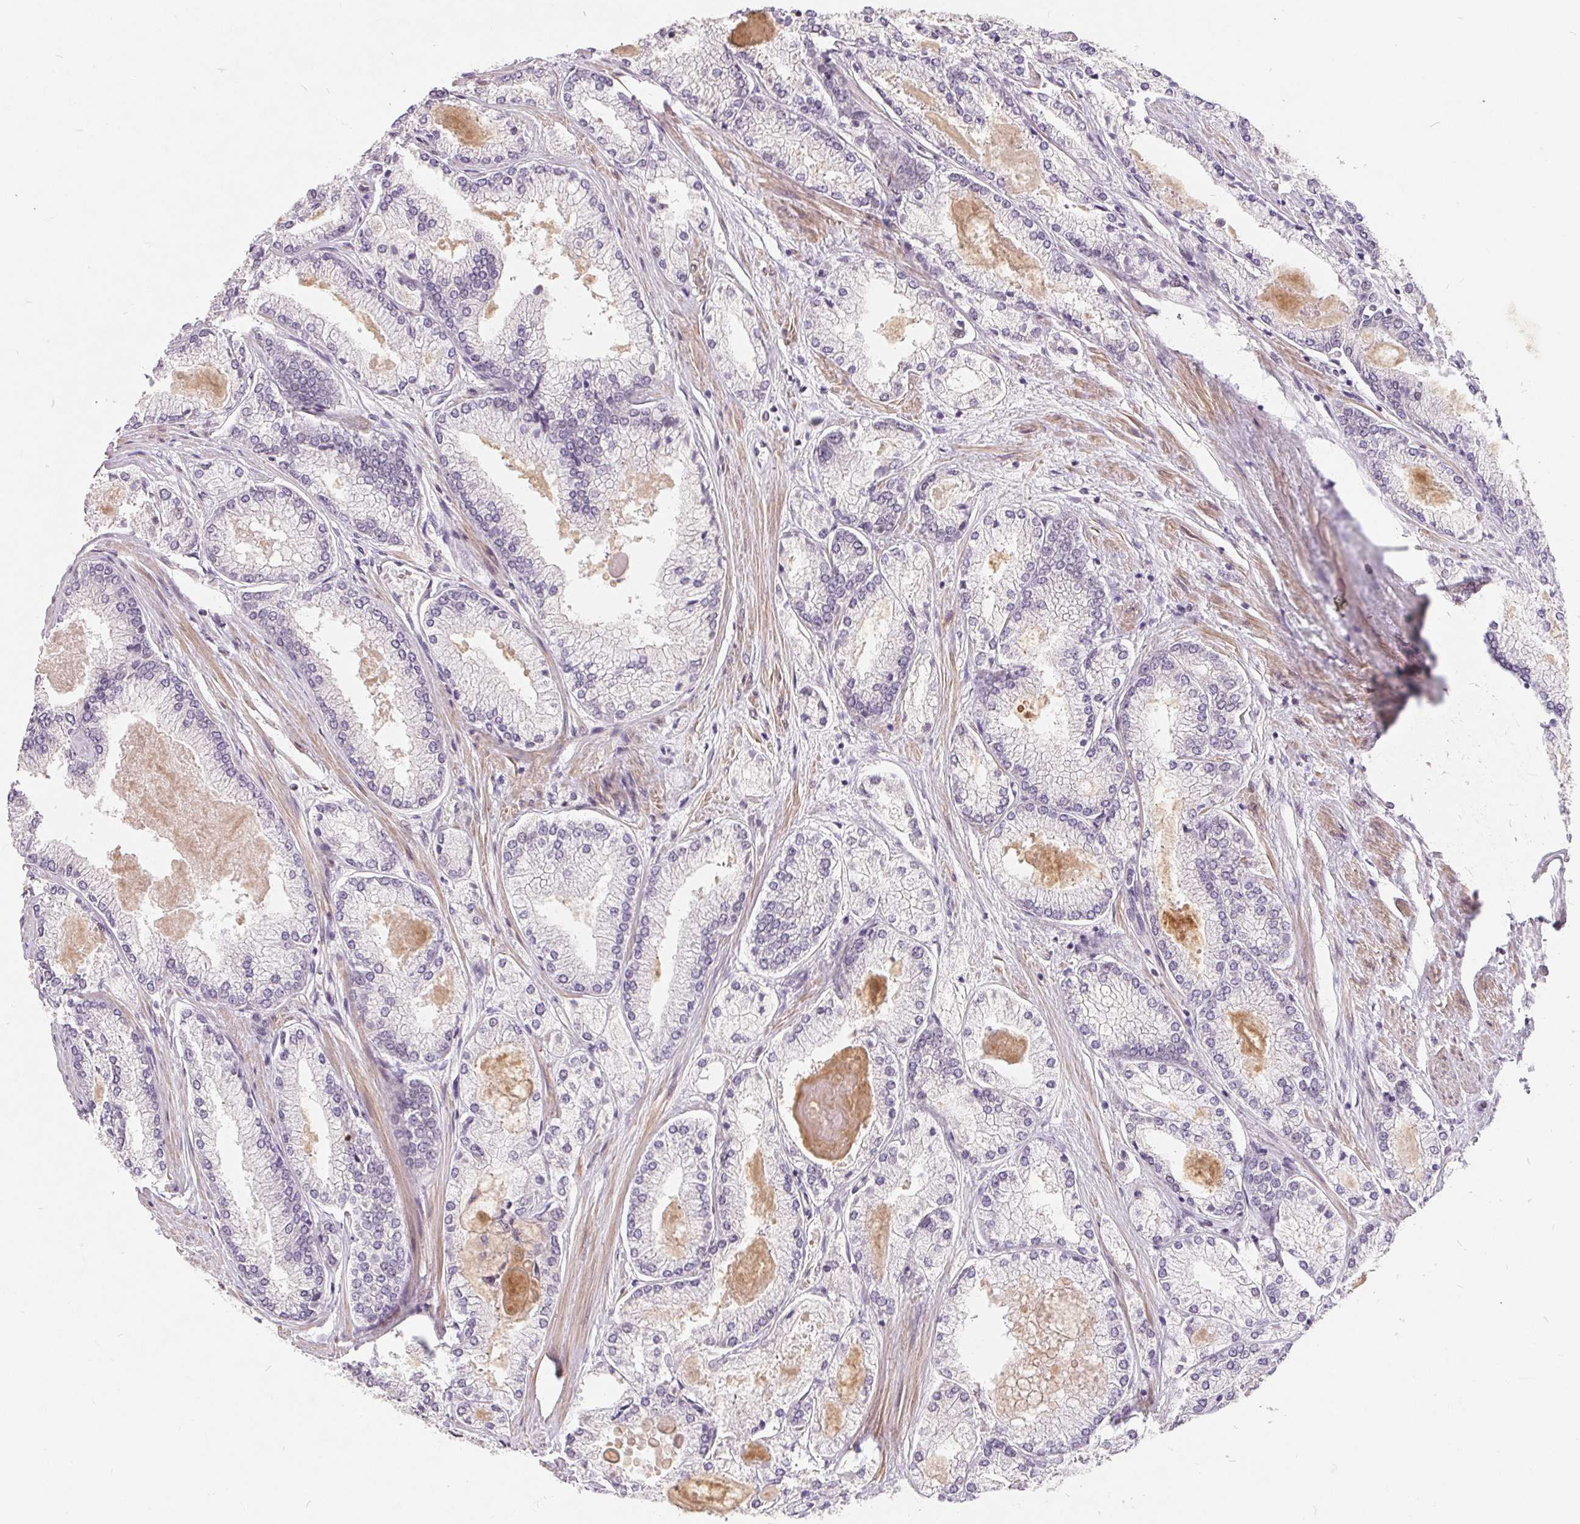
{"staining": {"intensity": "negative", "quantity": "none", "location": "none"}, "tissue": "prostate cancer", "cell_type": "Tumor cells", "image_type": "cancer", "snomed": [{"axis": "morphology", "description": "Adenocarcinoma, High grade"}, {"axis": "topography", "description": "Prostate"}], "caption": "Tumor cells are negative for protein expression in human high-grade adenocarcinoma (prostate).", "gene": "NRG2", "patient": {"sex": "male", "age": 68}}